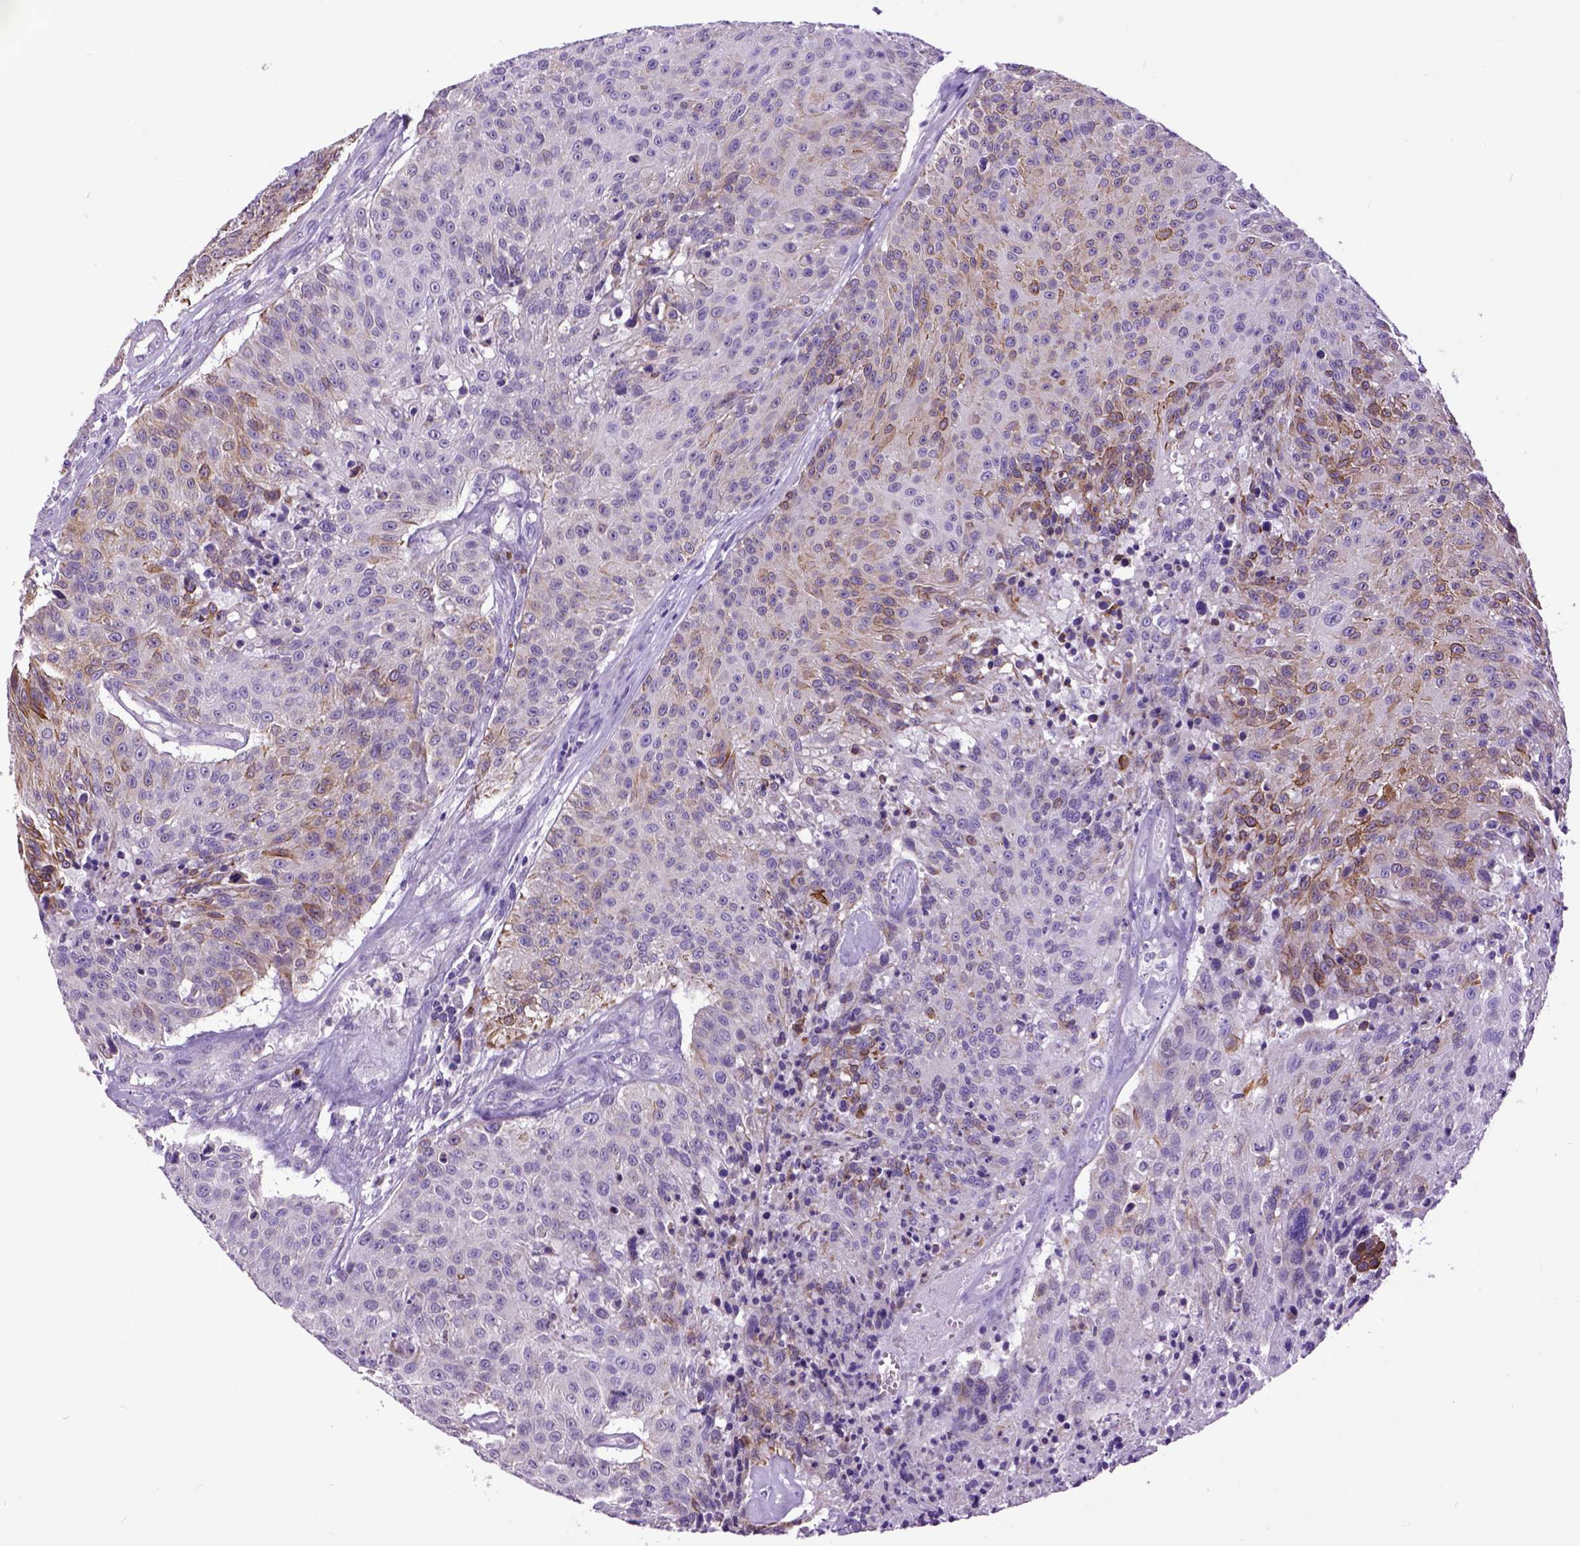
{"staining": {"intensity": "moderate", "quantity": "25%-75%", "location": "cytoplasmic/membranous"}, "tissue": "urothelial cancer", "cell_type": "Tumor cells", "image_type": "cancer", "snomed": [{"axis": "morphology", "description": "Urothelial carcinoma, NOS"}, {"axis": "topography", "description": "Urinary bladder"}], "caption": "Brown immunohistochemical staining in transitional cell carcinoma reveals moderate cytoplasmic/membranous expression in about 25%-75% of tumor cells. (DAB = brown stain, brightfield microscopy at high magnification).", "gene": "RAB25", "patient": {"sex": "male", "age": 55}}